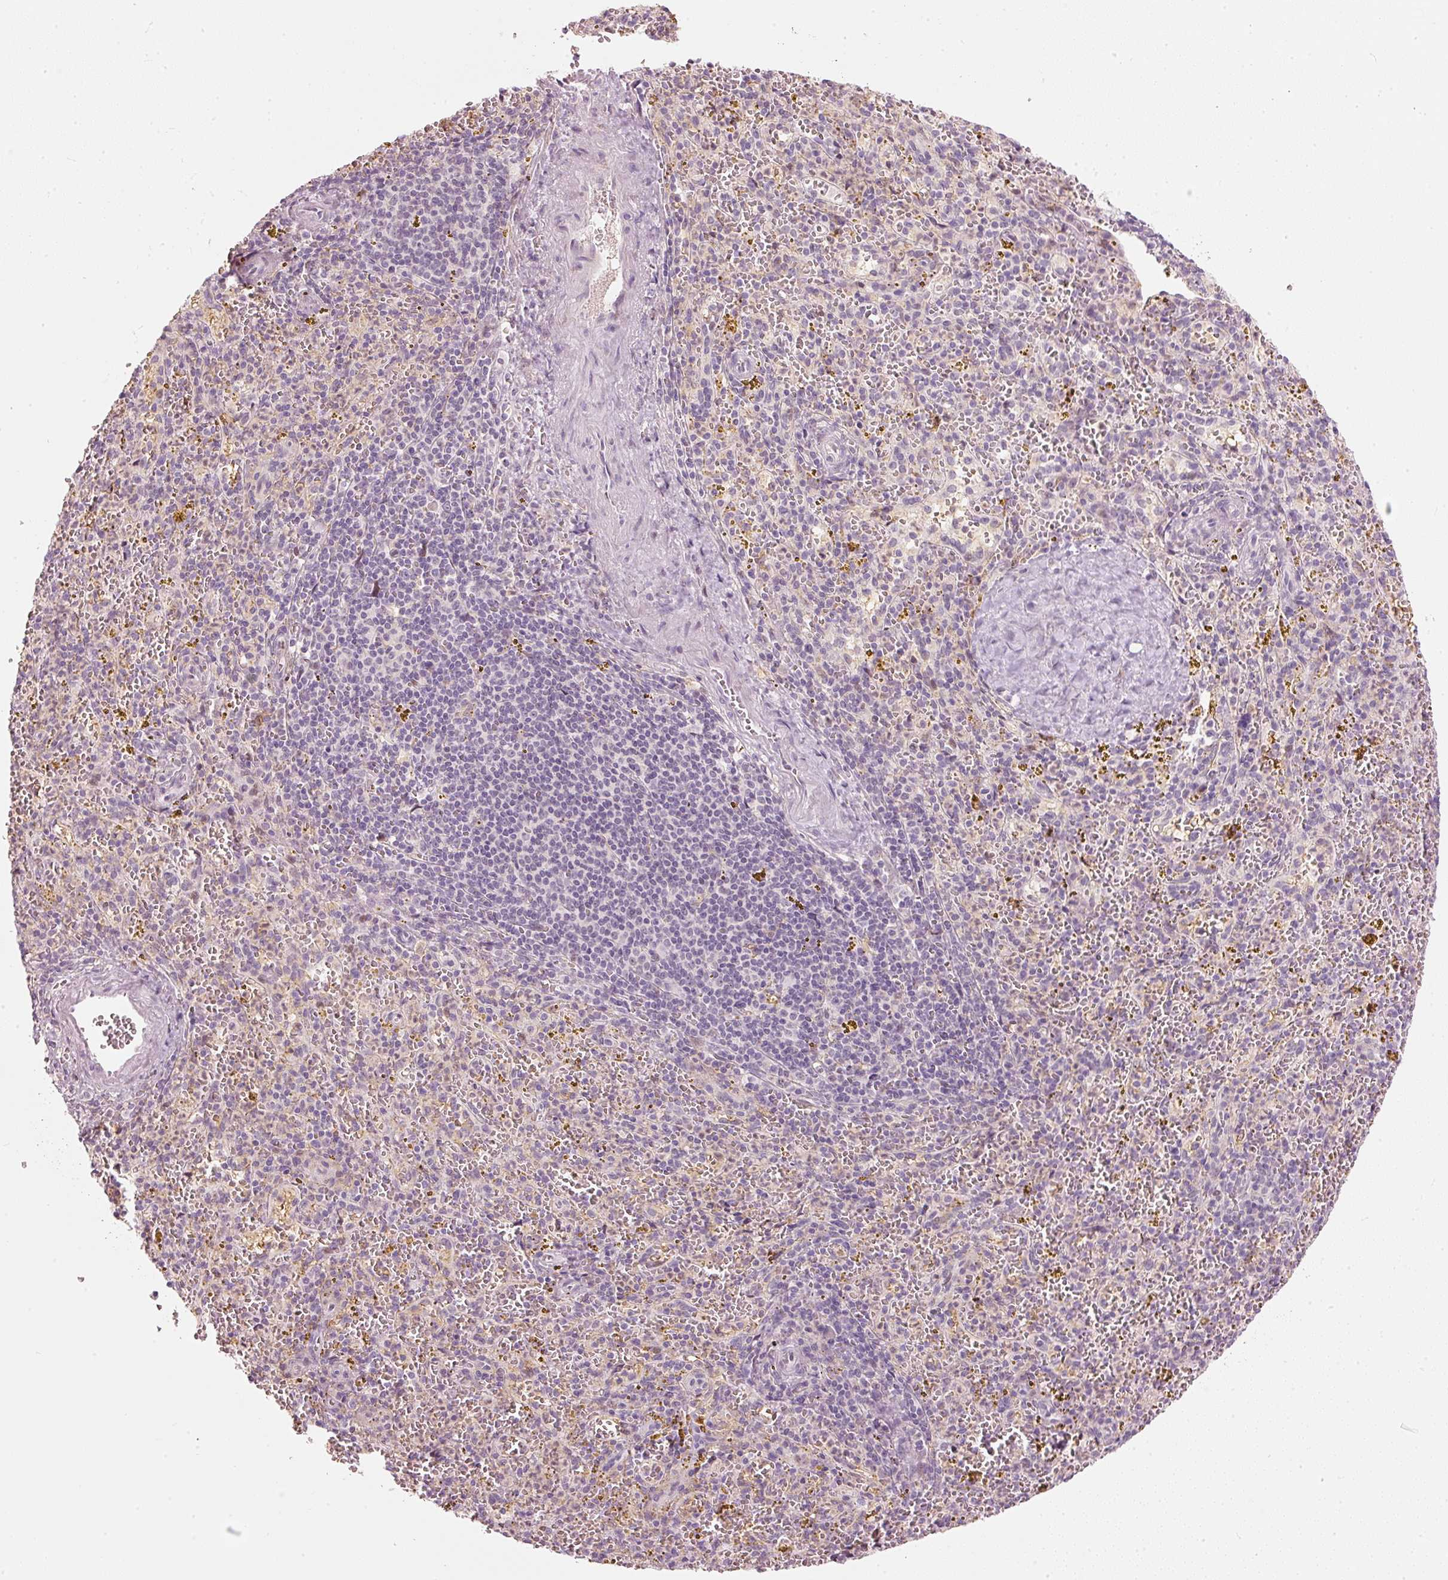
{"staining": {"intensity": "negative", "quantity": "none", "location": "none"}, "tissue": "spleen", "cell_type": "Cells in red pulp", "image_type": "normal", "snomed": [{"axis": "morphology", "description": "Normal tissue, NOS"}, {"axis": "topography", "description": "Spleen"}], "caption": "A high-resolution image shows immunohistochemistry staining of benign spleen, which displays no significant staining in cells in red pulp. (Stains: DAB IHC with hematoxylin counter stain, Microscopy: brightfield microscopy at high magnification).", "gene": "RNF39", "patient": {"sex": "male", "age": 57}}